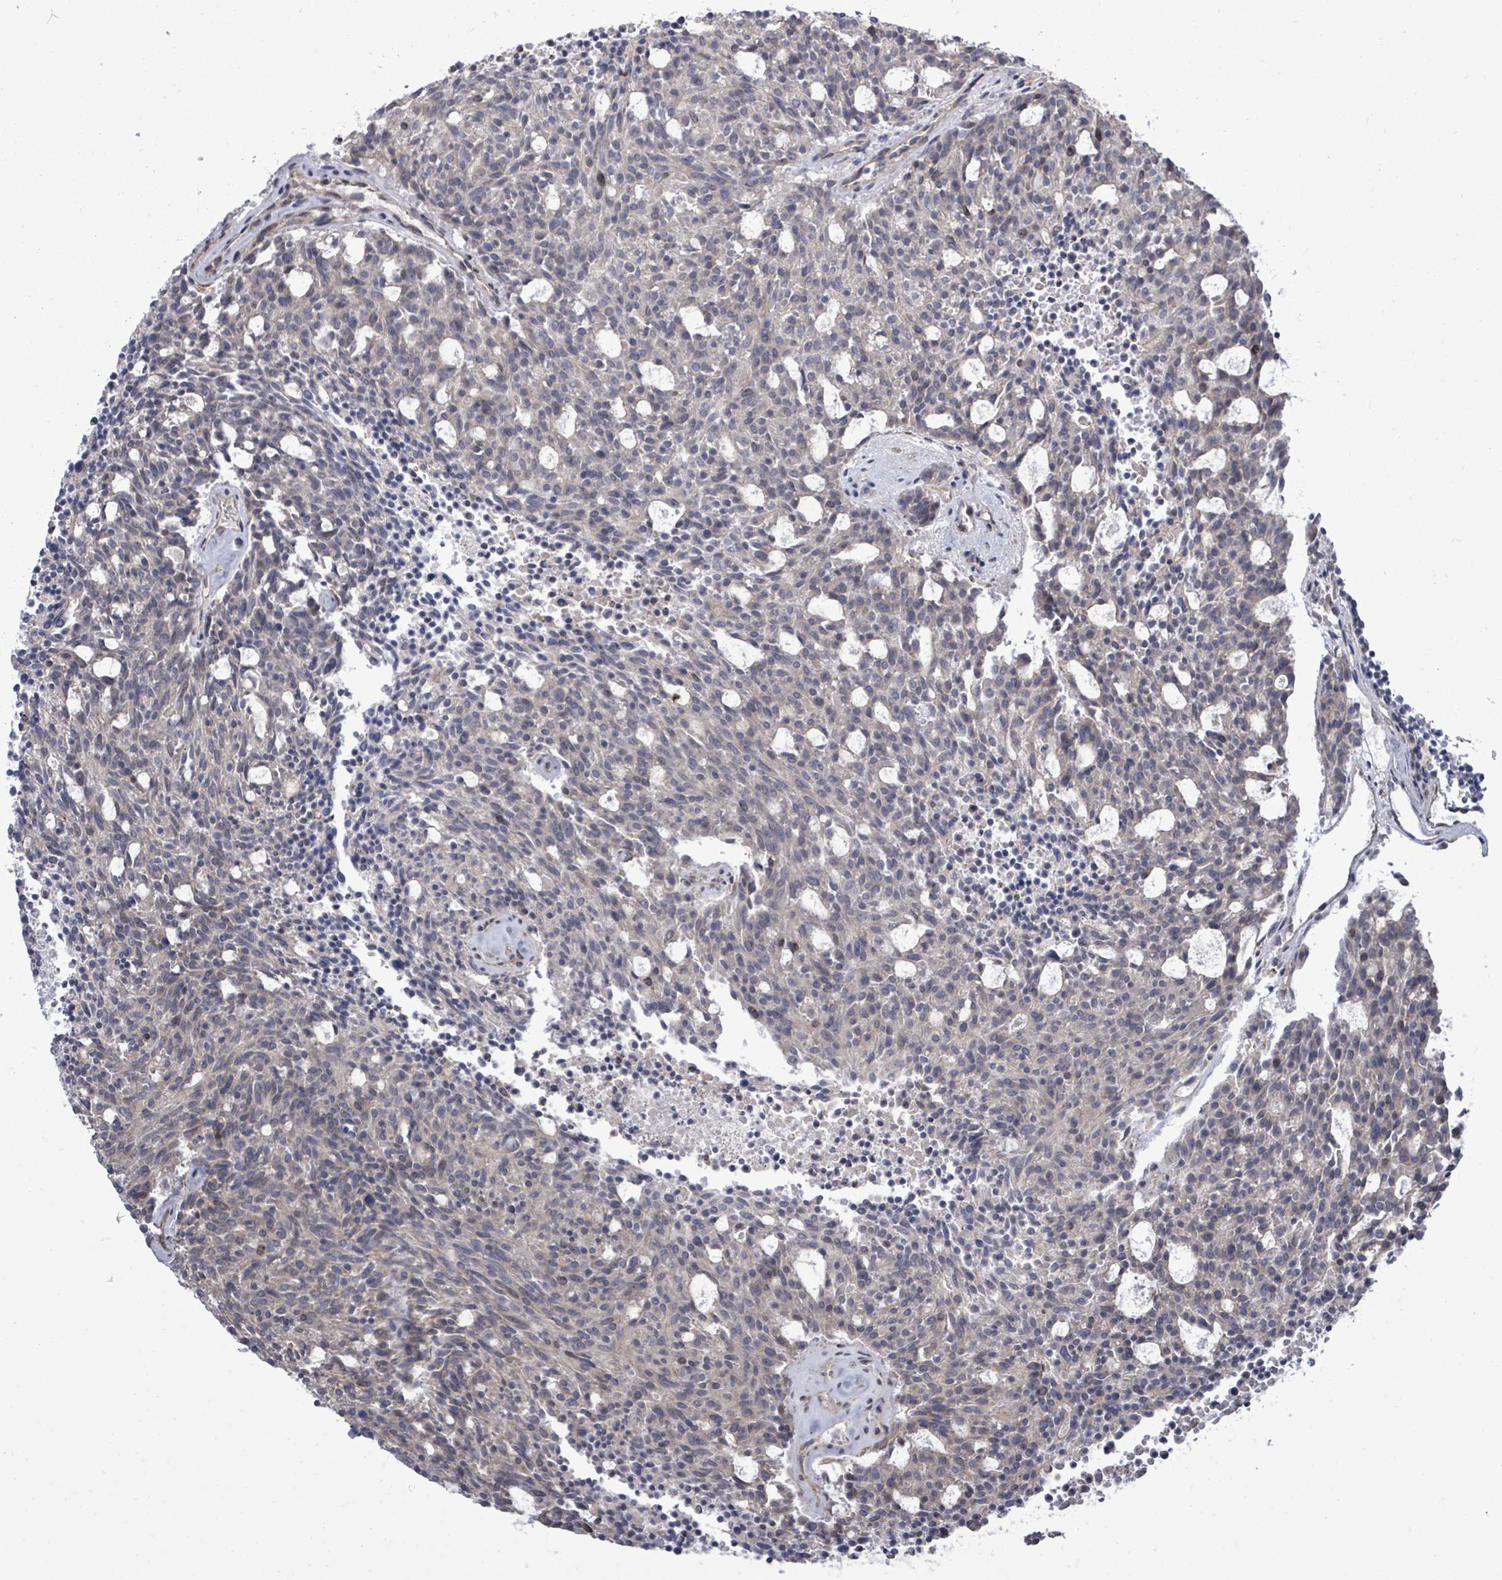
{"staining": {"intensity": "moderate", "quantity": "<25%", "location": "nuclear"}, "tissue": "carcinoid", "cell_type": "Tumor cells", "image_type": "cancer", "snomed": [{"axis": "morphology", "description": "Carcinoid, malignant, NOS"}, {"axis": "topography", "description": "Pancreas"}], "caption": "Approximately <25% of tumor cells in carcinoid demonstrate moderate nuclear protein staining as visualized by brown immunohistochemical staining.", "gene": "PAPSS1", "patient": {"sex": "female", "age": 54}}